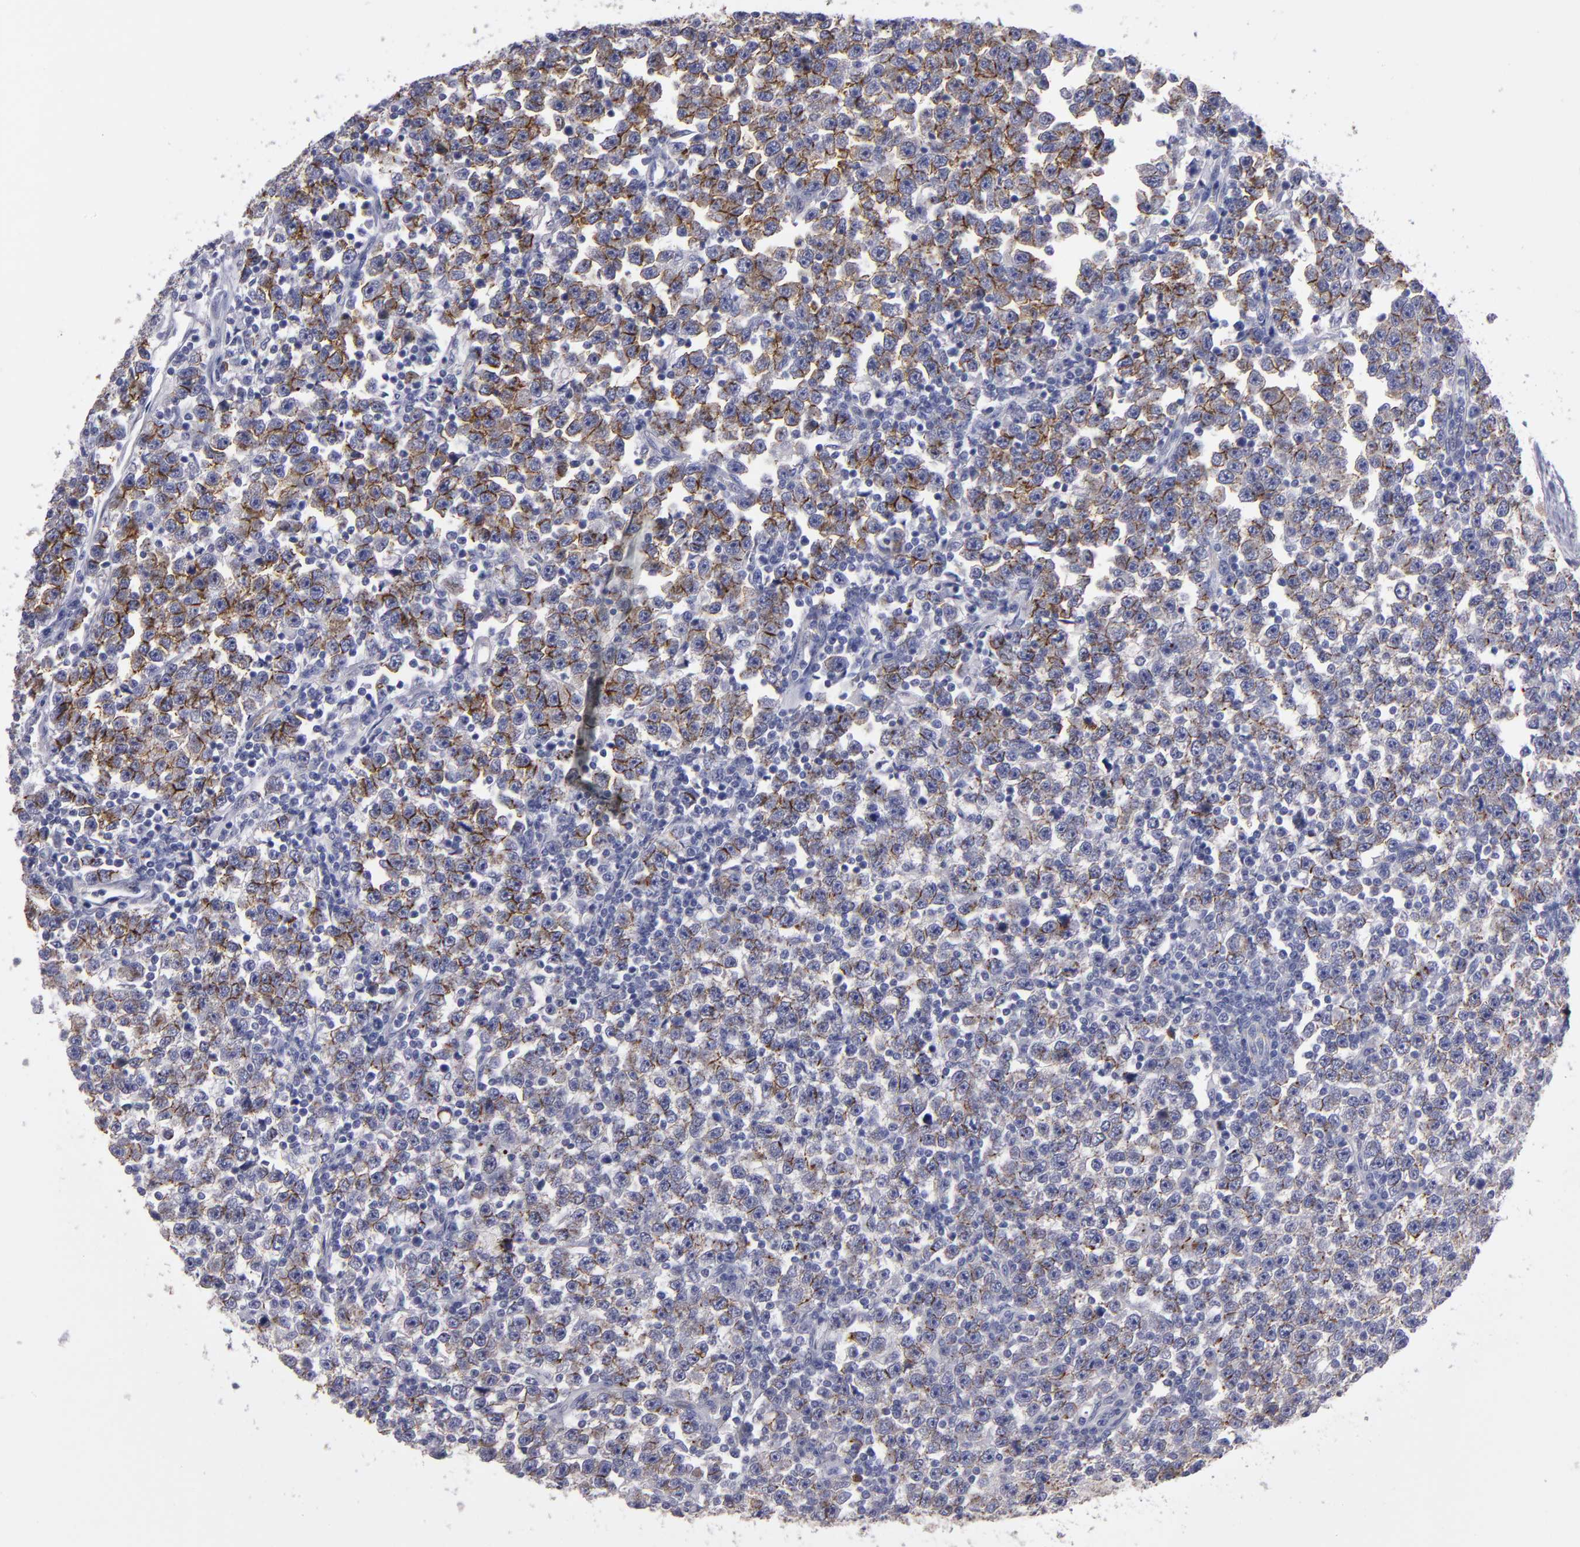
{"staining": {"intensity": "moderate", "quantity": "<25%", "location": "cytoplasmic/membranous"}, "tissue": "testis cancer", "cell_type": "Tumor cells", "image_type": "cancer", "snomed": [{"axis": "morphology", "description": "Seminoma, NOS"}, {"axis": "topography", "description": "Testis"}], "caption": "Moderate cytoplasmic/membranous expression is appreciated in approximately <25% of tumor cells in testis cancer (seminoma).", "gene": "CDH3", "patient": {"sex": "male", "age": 43}}